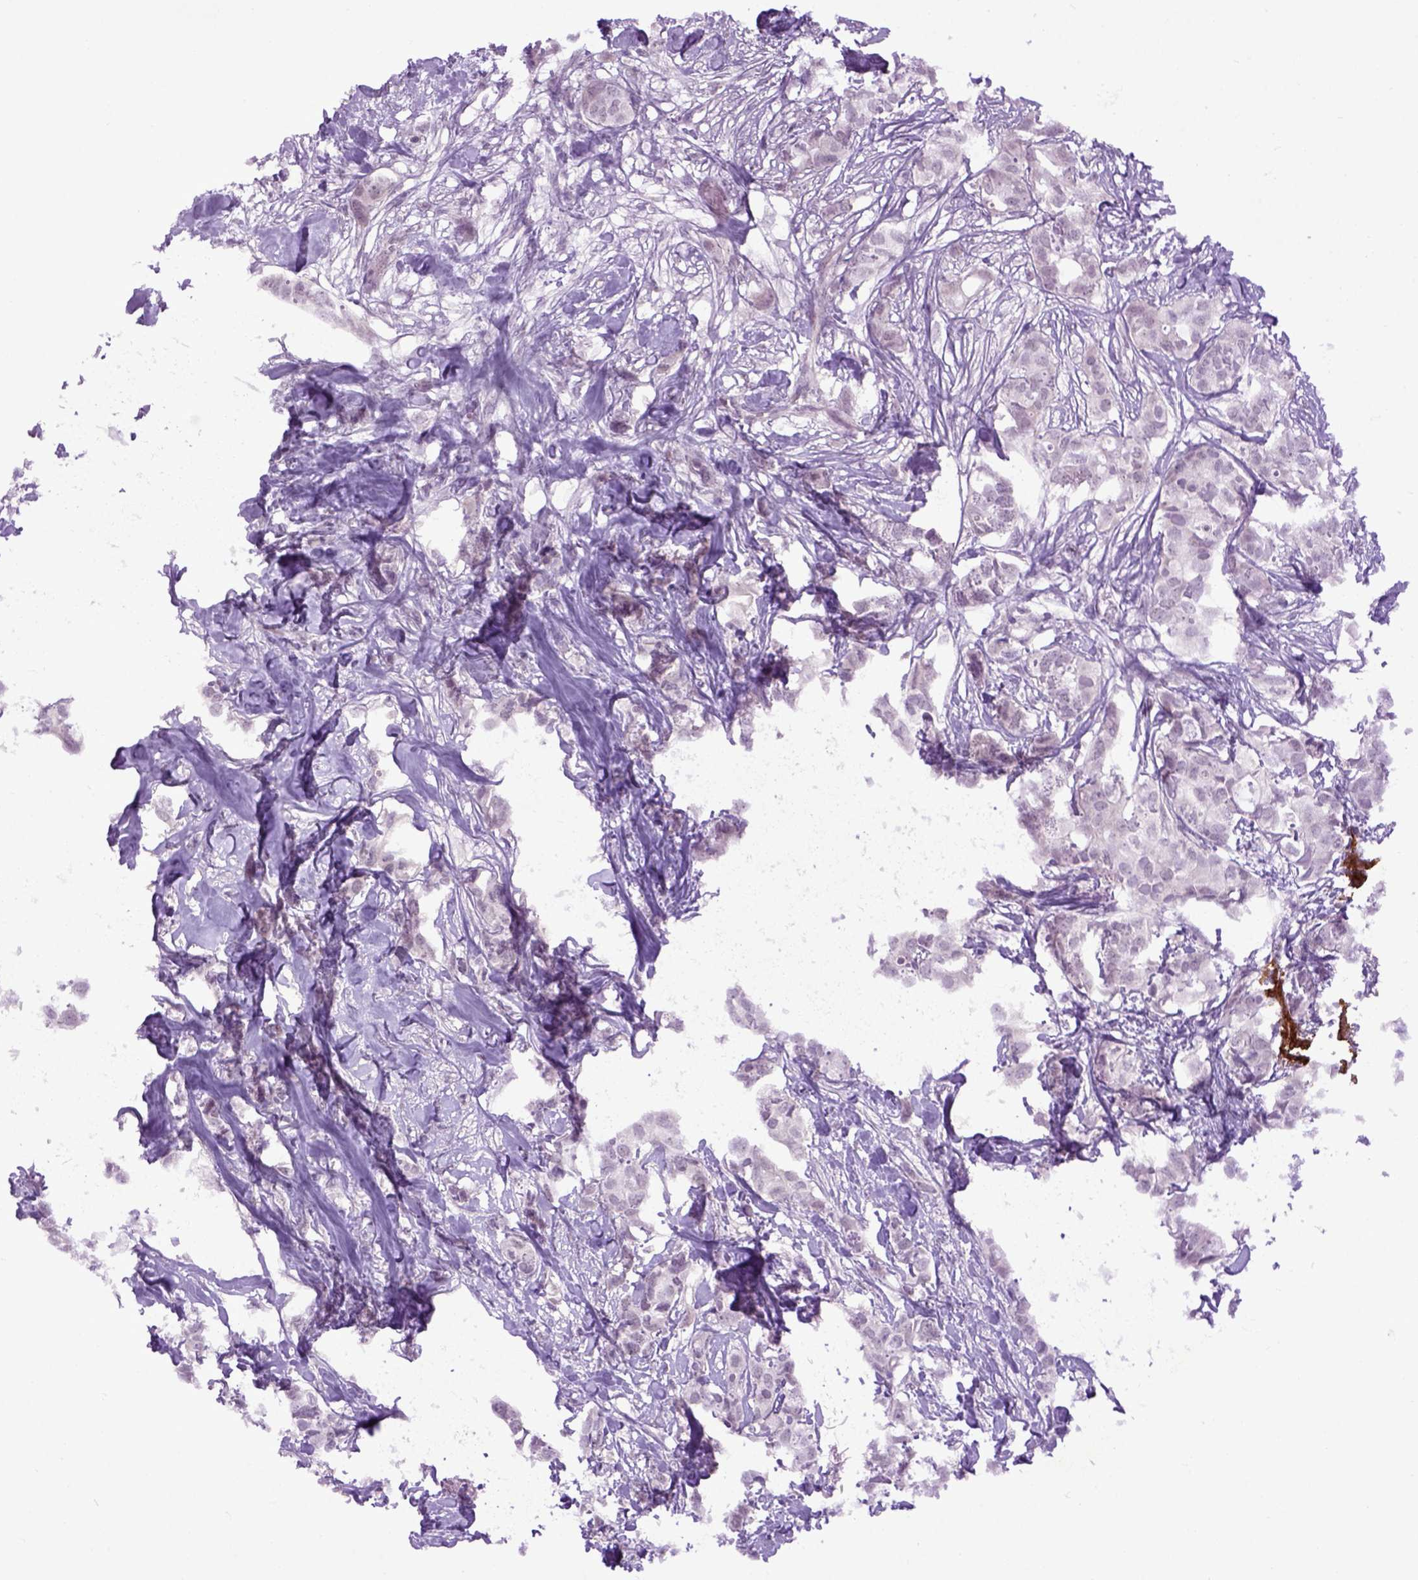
{"staining": {"intensity": "negative", "quantity": "none", "location": "none"}, "tissue": "breast cancer", "cell_type": "Tumor cells", "image_type": "cancer", "snomed": [{"axis": "morphology", "description": "Duct carcinoma"}, {"axis": "topography", "description": "Breast"}], "caption": "IHC micrograph of neoplastic tissue: human invasive ductal carcinoma (breast) stained with DAB exhibits no significant protein staining in tumor cells.", "gene": "EMILIN3", "patient": {"sex": "female", "age": 62}}